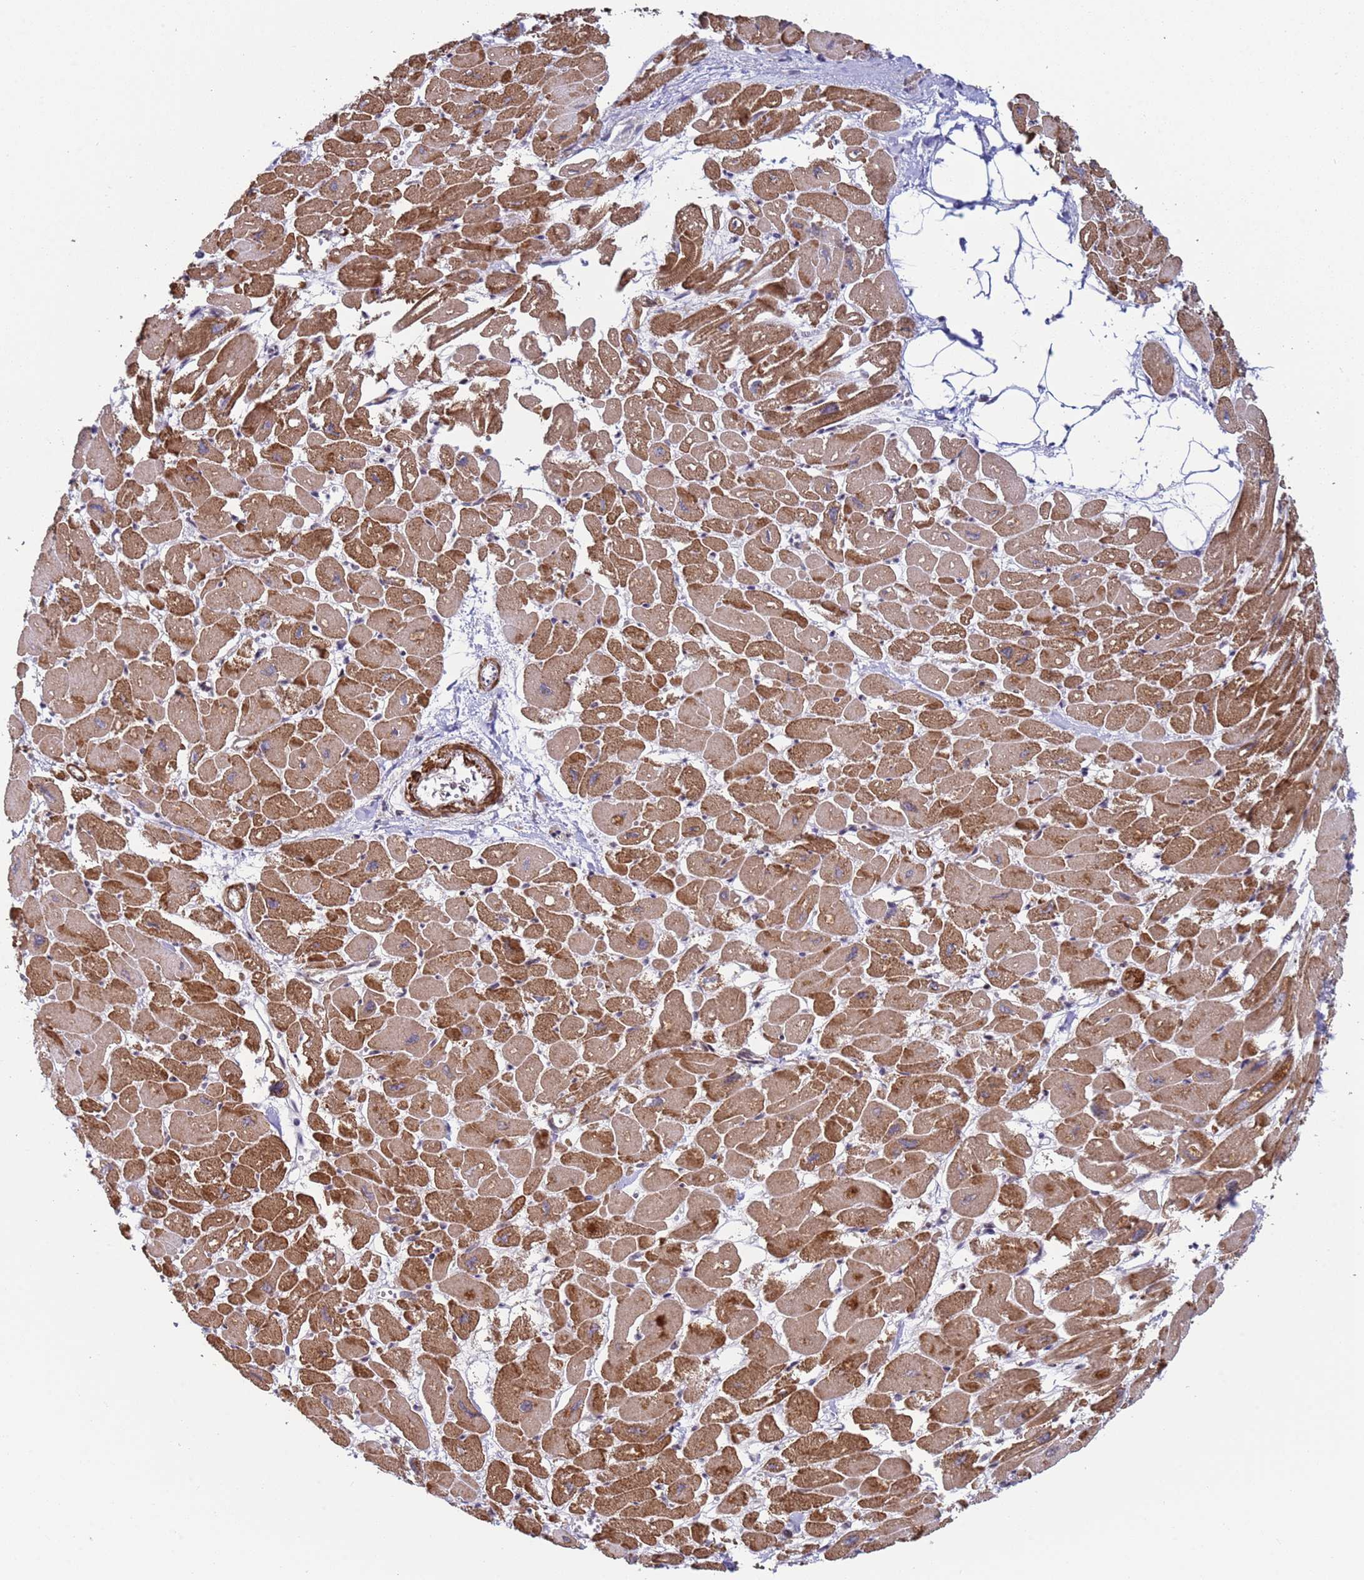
{"staining": {"intensity": "strong", "quantity": ">75%", "location": "cytoplasmic/membranous"}, "tissue": "heart muscle", "cell_type": "Cardiomyocytes", "image_type": "normal", "snomed": [{"axis": "morphology", "description": "Normal tissue, NOS"}, {"axis": "topography", "description": "Heart"}], "caption": "Protein staining displays strong cytoplasmic/membranous staining in about >75% of cardiomyocytes in normal heart muscle. The protein of interest is shown in brown color, while the nuclei are stained blue.", "gene": "SNAPC4", "patient": {"sex": "male", "age": 54}}